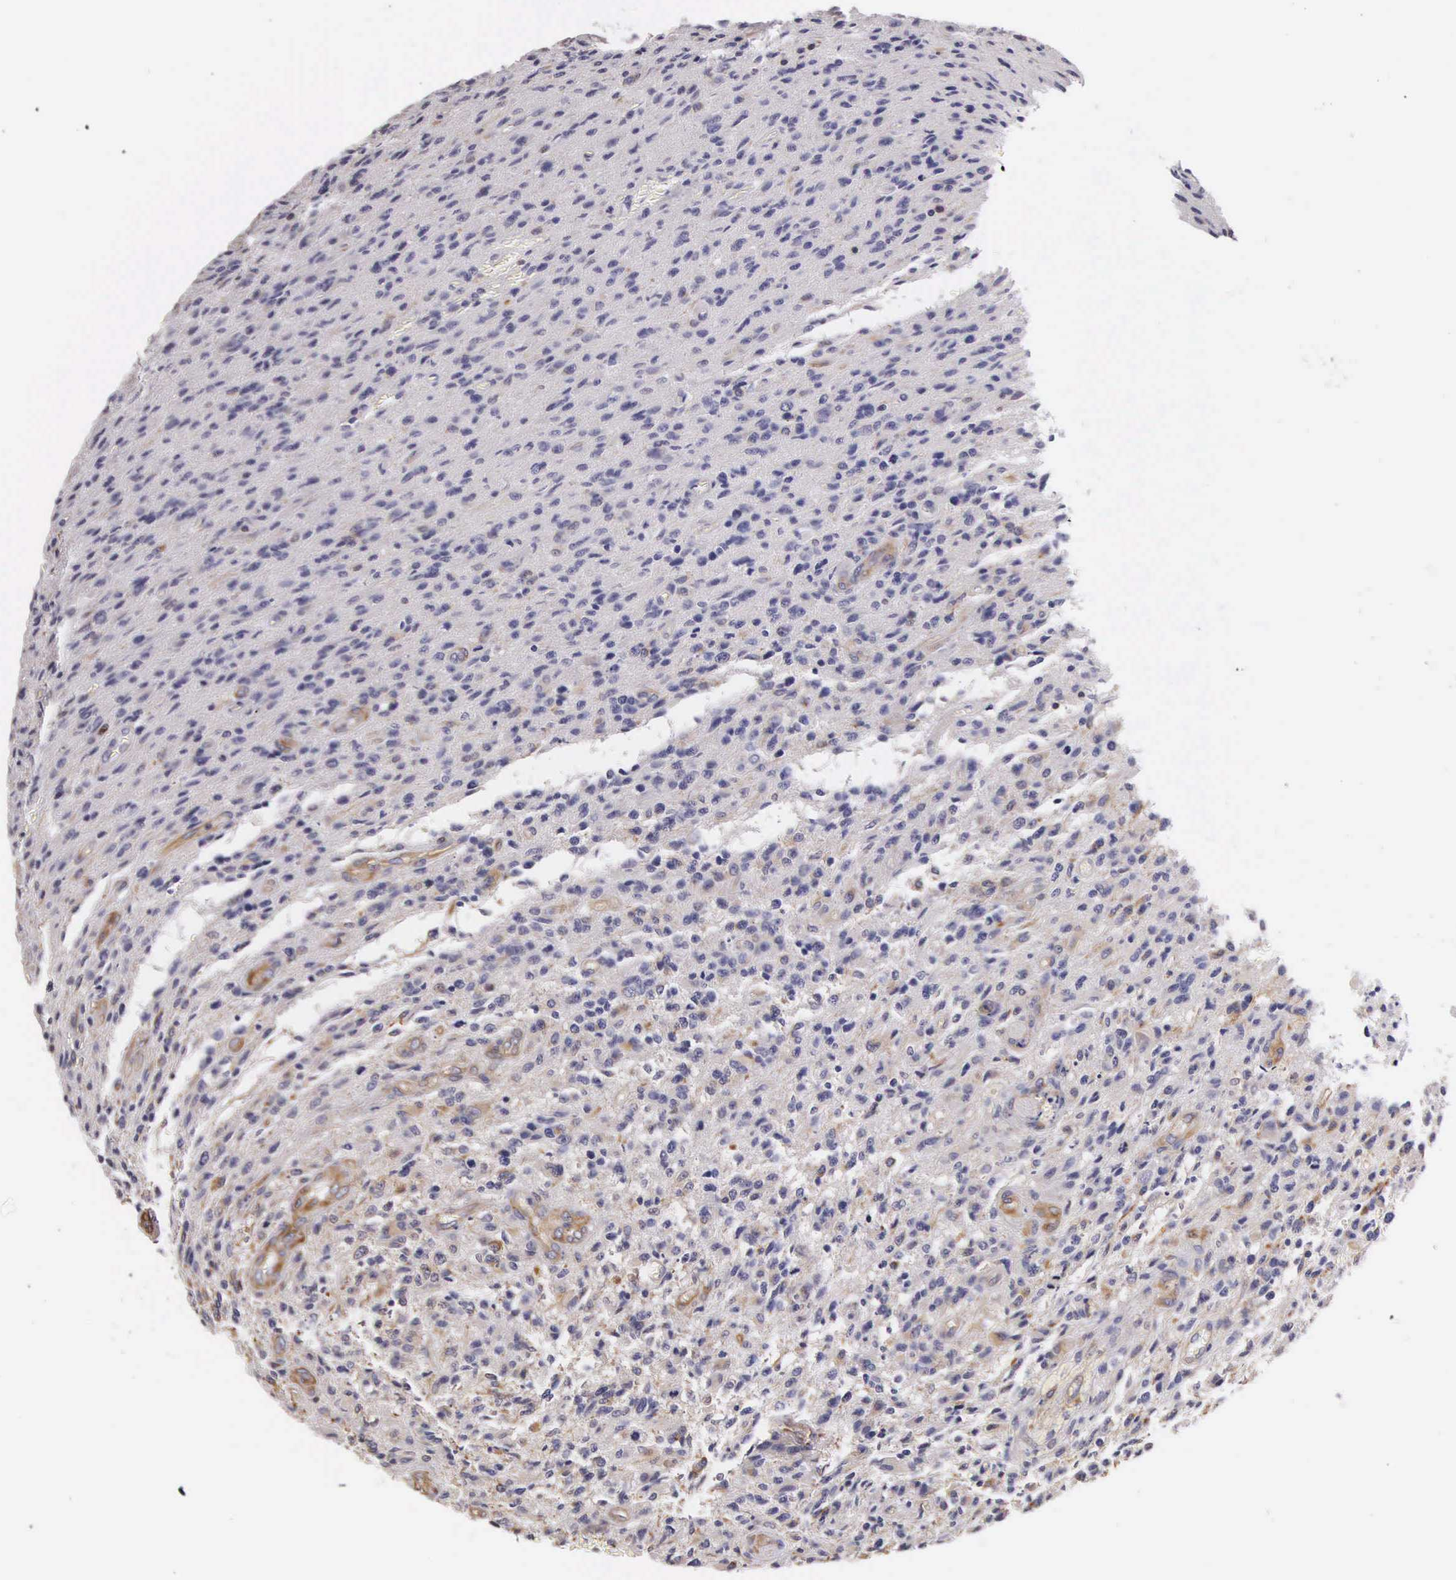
{"staining": {"intensity": "negative", "quantity": "none", "location": "none"}, "tissue": "glioma", "cell_type": "Tumor cells", "image_type": "cancer", "snomed": [{"axis": "morphology", "description": "Glioma, malignant, High grade"}, {"axis": "topography", "description": "Brain"}], "caption": "Image shows no significant protein staining in tumor cells of glioma.", "gene": "OSBPL3", "patient": {"sex": "male", "age": 36}}